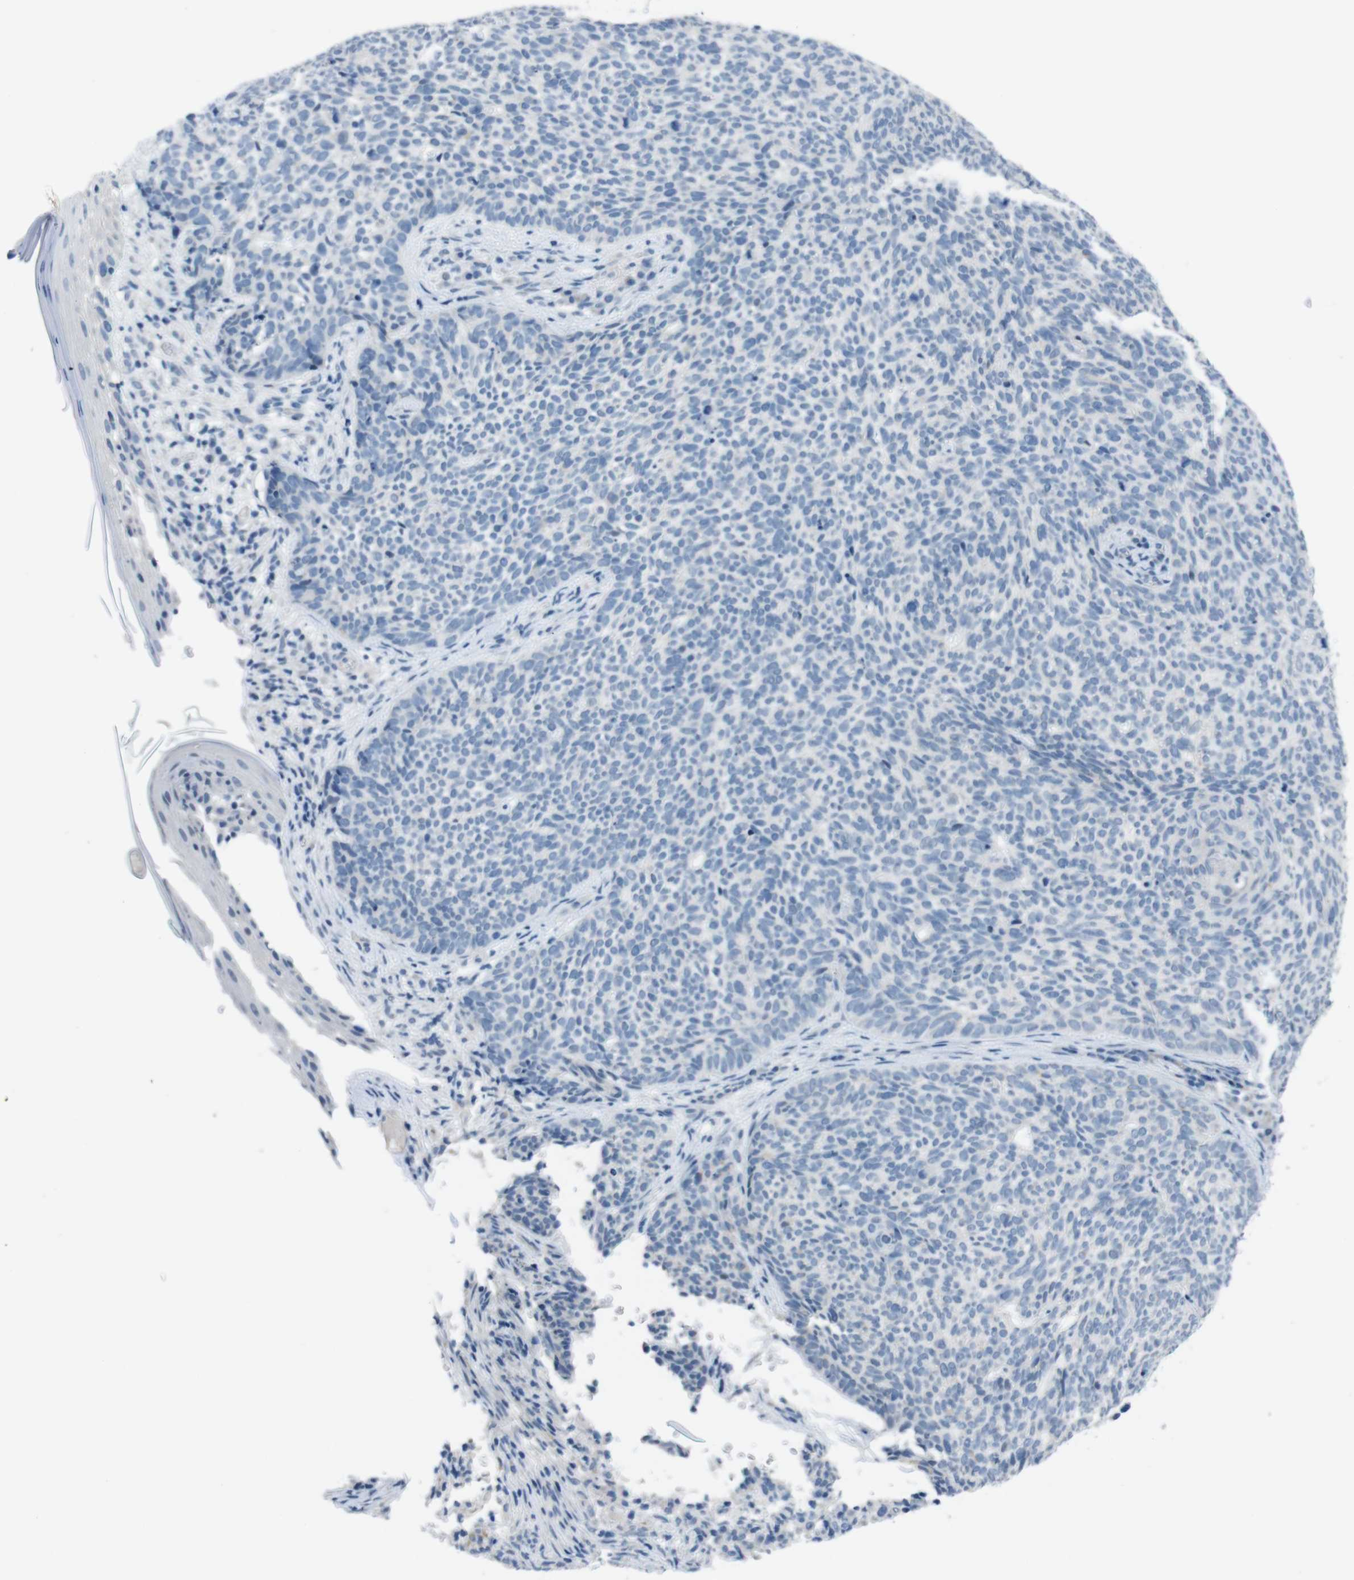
{"staining": {"intensity": "negative", "quantity": "none", "location": "none"}, "tissue": "skin cancer", "cell_type": "Tumor cells", "image_type": "cancer", "snomed": [{"axis": "morphology", "description": "Basal cell carcinoma"}, {"axis": "topography", "description": "Skin"}], "caption": "Immunohistochemical staining of skin cancer (basal cell carcinoma) exhibits no significant staining in tumor cells.", "gene": "HRH2", "patient": {"sex": "female", "age": 84}}